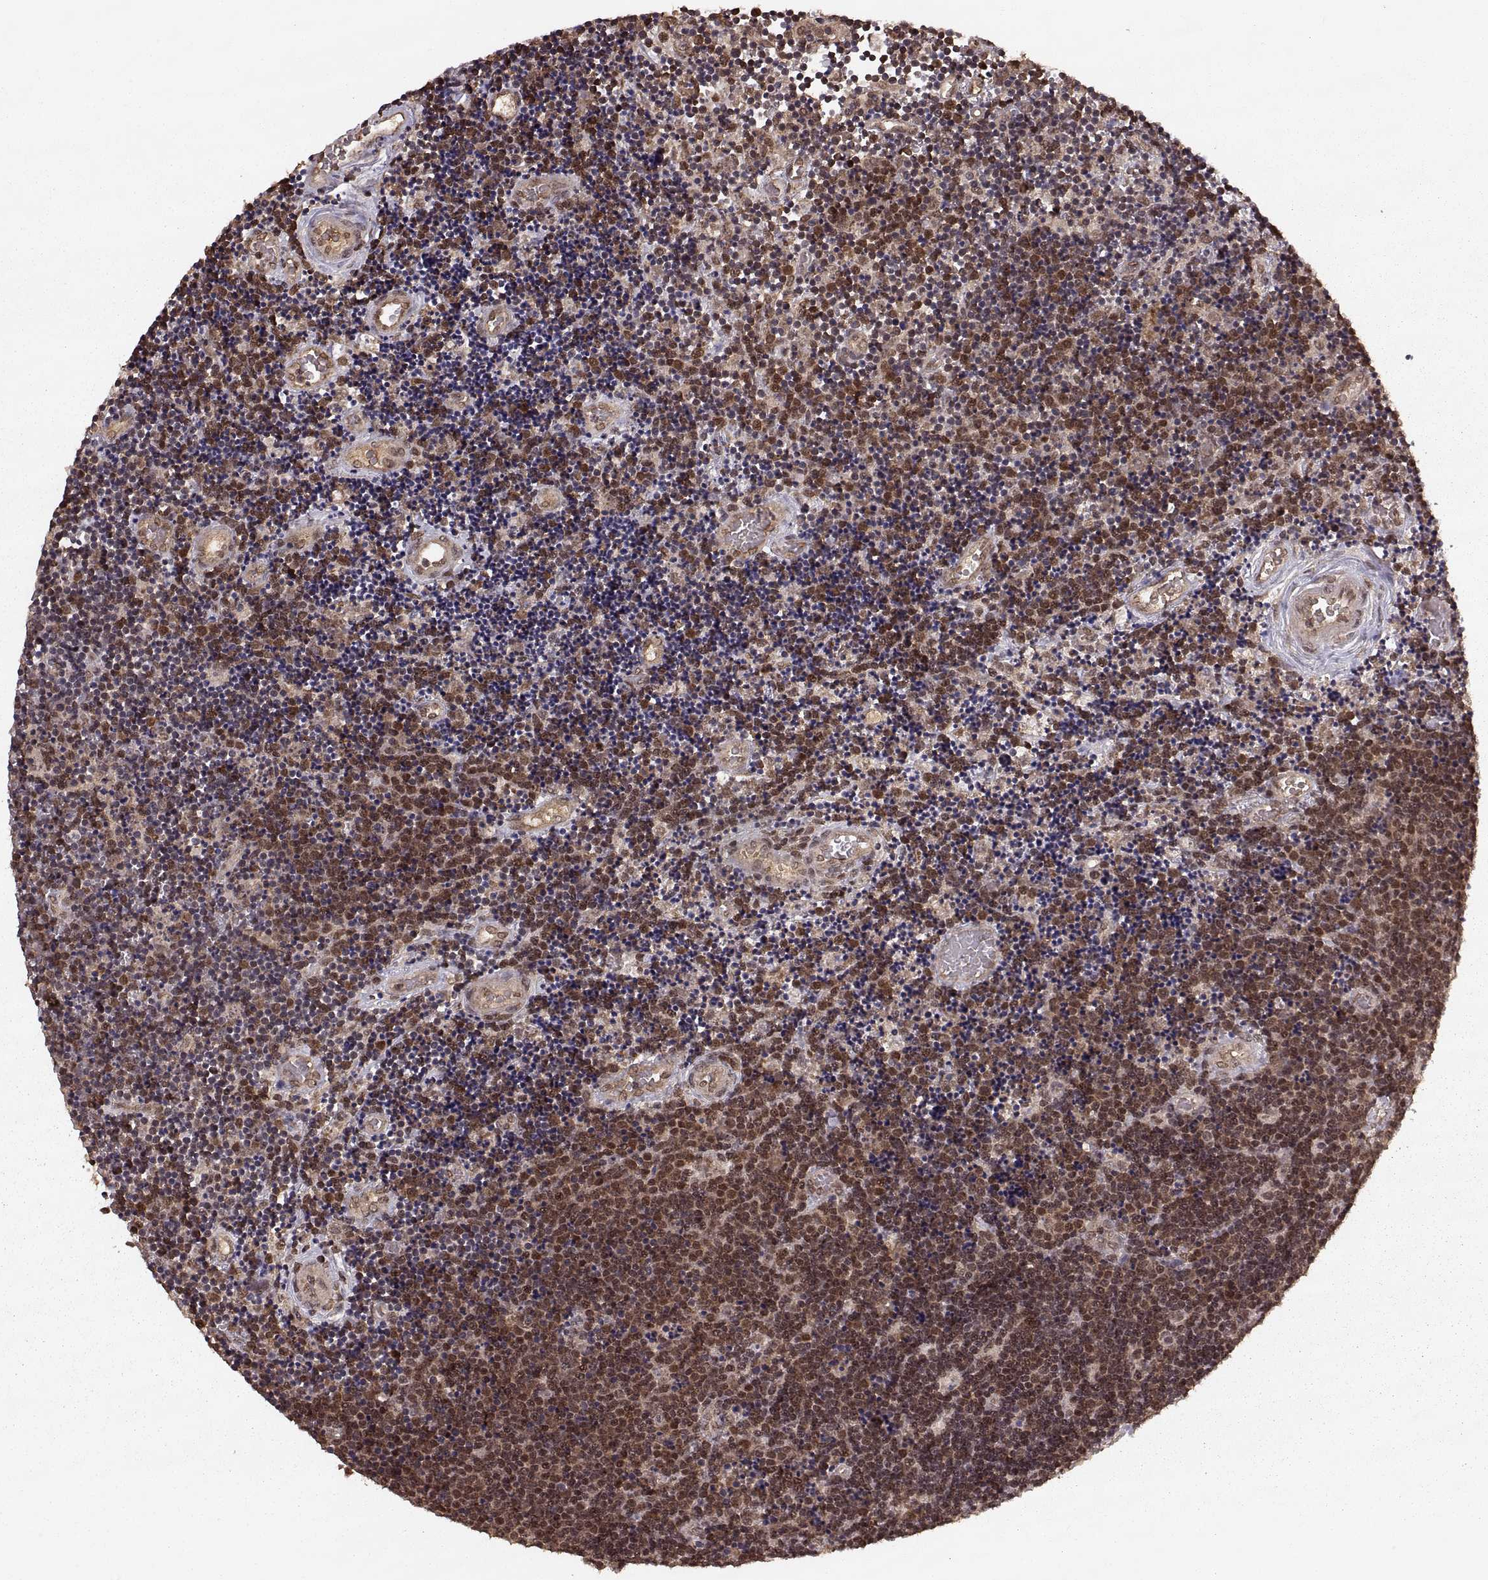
{"staining": {"intensity": "moderate", "quantity": ">75%", "location": "cytoplasmic/membranous,nuclear"}, "tissue": "lymphoma", "cell_type": "Tumor cells", "image_type": "cancer", "snomed": [{"axis": "morphology", "description": "Malignant lymphoma, non-Hodgkin's type, Low grade"}, {"axis": "topography", "description": "Brain"}], "caption": "Protein positivity by immunohistochemistry demonstrates moderate cytoplasmic/membranous and nuclear expression in about >75% of tumor cells in lymphoma.", "gene": "RFT1", "patient": {"sex": "female", "age": 66}}